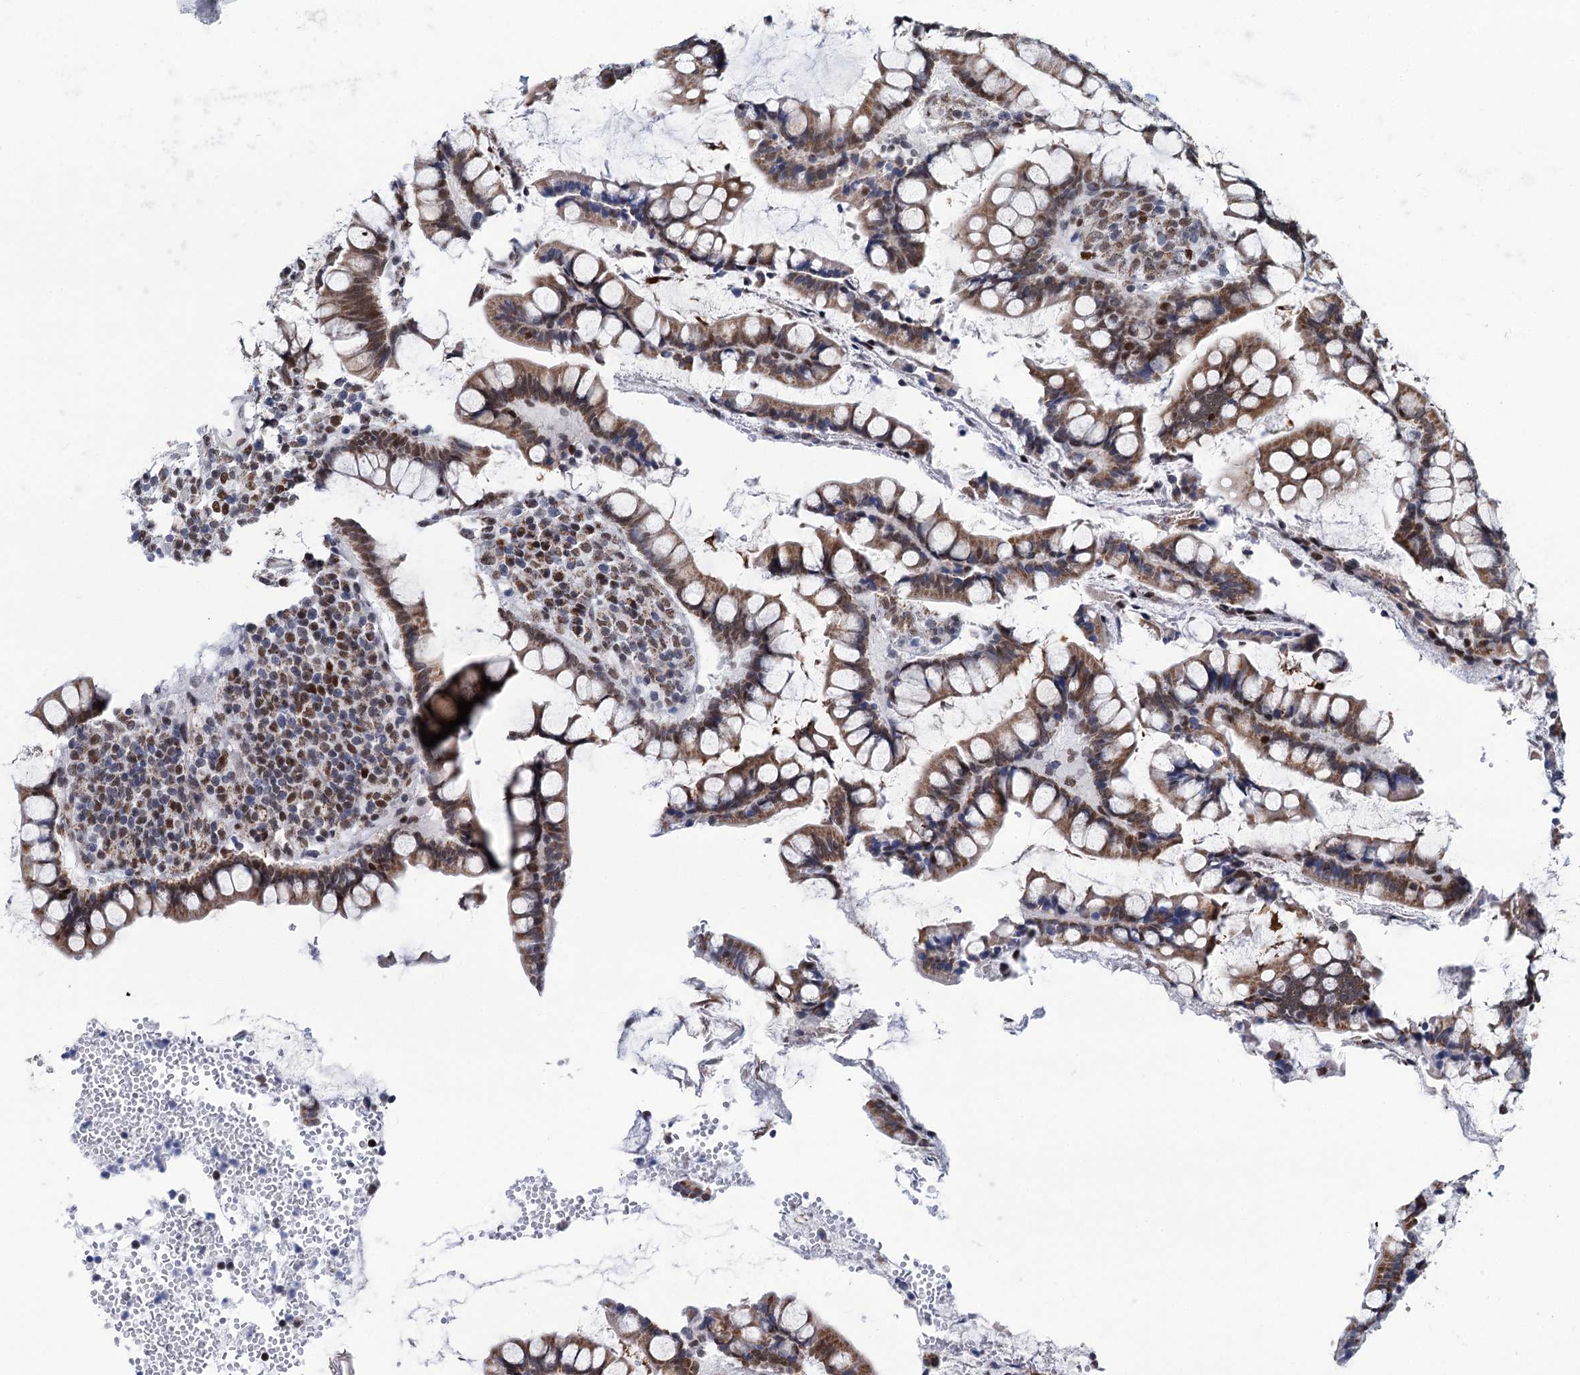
{"staining": {"intensity": "negative", "quantity": "none", "location": "none"}, "tissue": "colon", "cell_type": "Endothelial cells", "image_type": "normal", "snomed": [{"axis": "morphology", "description": "Normal tissue, NOS"}, {"axis": "topography", "description": "Colon"}], "caption": "Immunohistochemical staining of benign colon displays no significant positivity in endothelial cells. (DAB immunohistochemistry visualized using brightfield microscopy, high magnification).", "gene": "MORN3", "patient": {"sex": "female", "age": 79}}